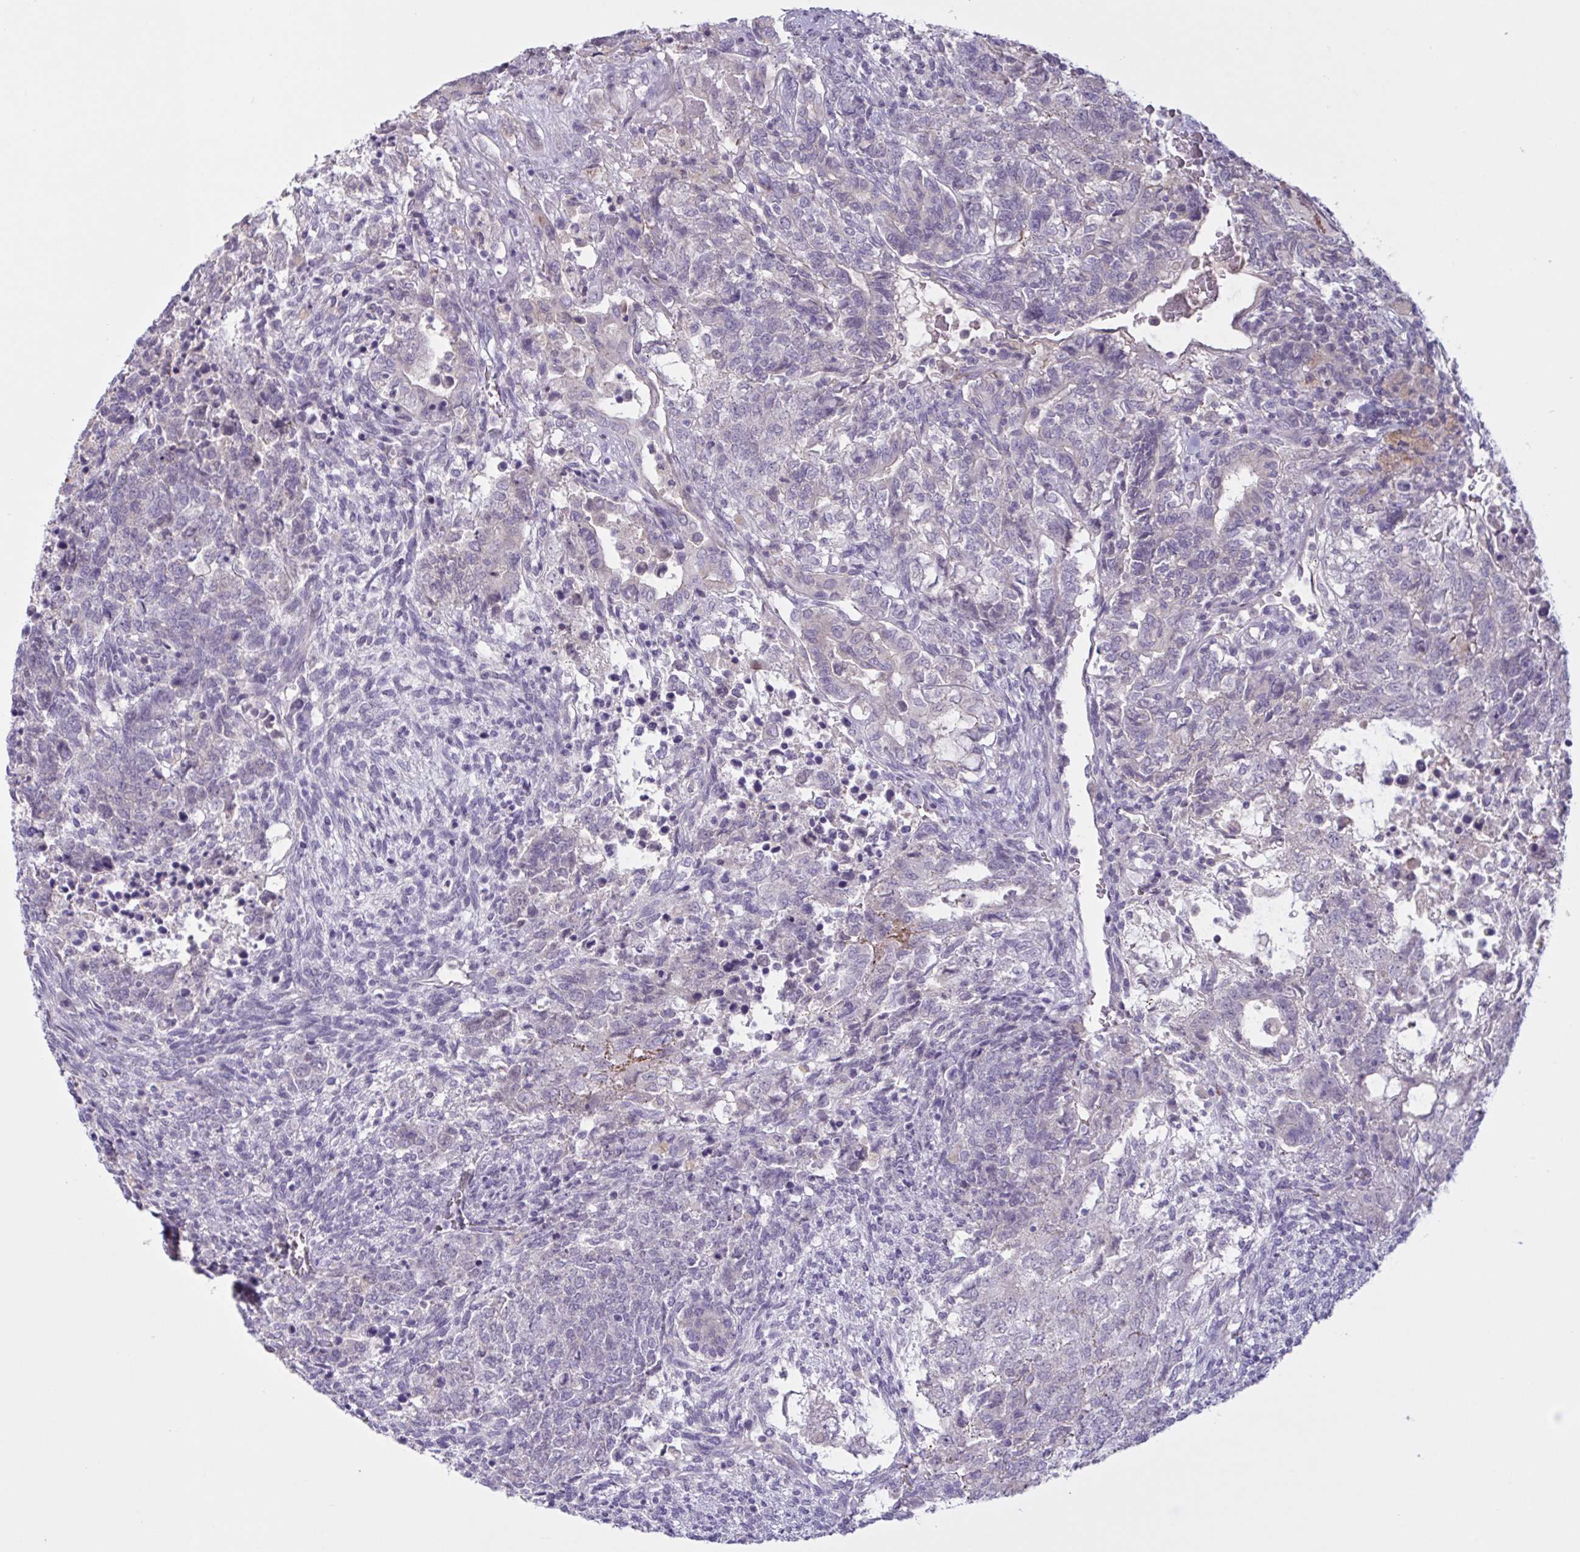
{"staining": {"intensity": "negative", "quantity": "none", "location": "none"}, "tissue": "testis cancer", "cell_type": "Tumor cells", "image_type": "cancer", "snomed": [{"axis": "morphology", "description": "Carcinoma, Embryonal, NOS"}, {"axis": "topography", "description": "Testis"}], "caption": "The micrograph shows no staining of tumor cells in testis embryonal carcinoma.", "gene": "RFPL4B", "patient": {"sex": "male", "age": 23}}